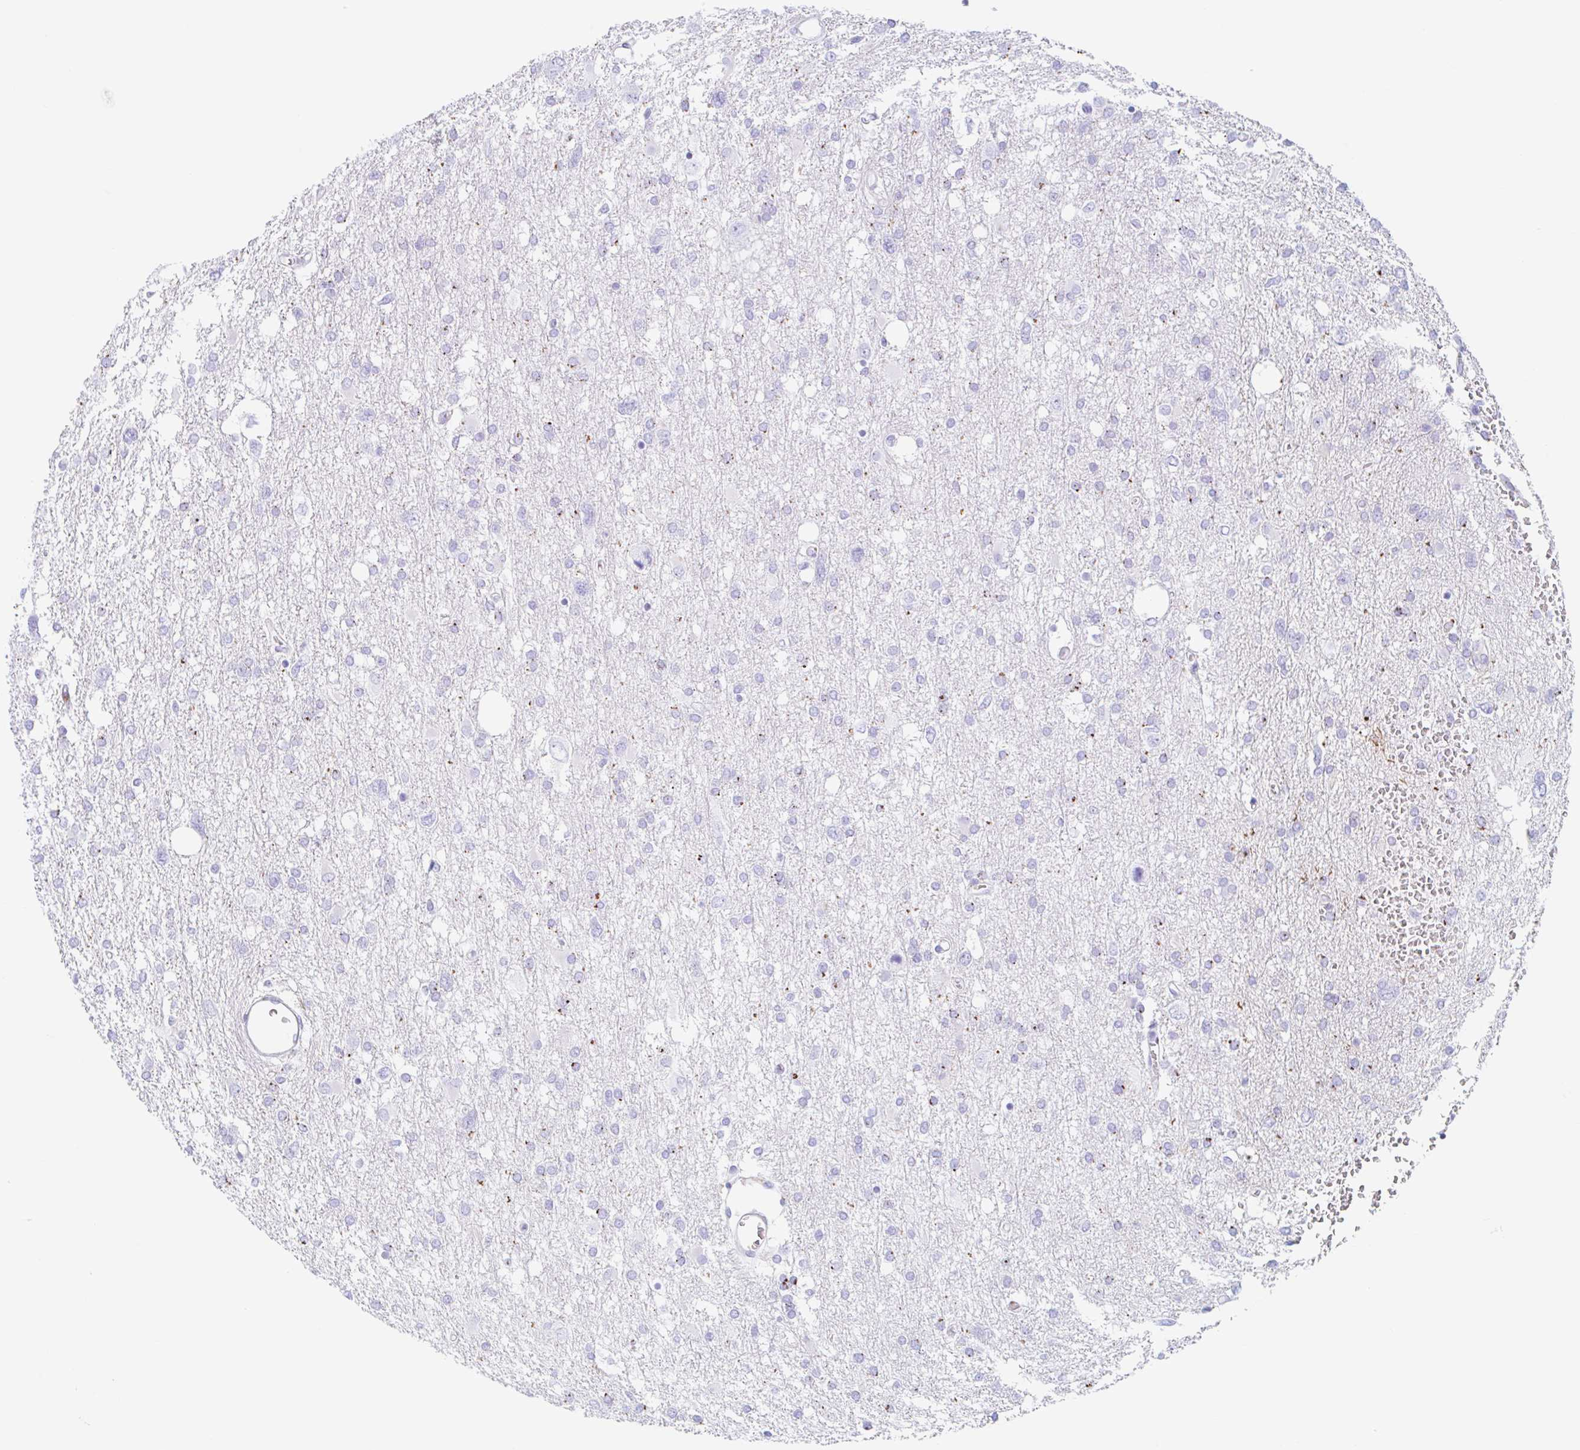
{"staining": {"intensity": "moderate", "quantity": "25%-75%", "location": "cytoplasmic/membranous"}, "tissue": "glioma", "cell_type": "Tumor cells", "image_type": "cancer", "snomed": [{"axis": "morphology", "description": "Glioma, malignant, High grade"}, {"axis": "topography", "description": "Brain"}], "caption": "Protein expression analysis of human glioma reveals moderate cytoplasmic/membranous staining in about 25%-75% of tumor cells.", "gene": "ANKRD9", "patient": {"sex": "male", "age": 61}}